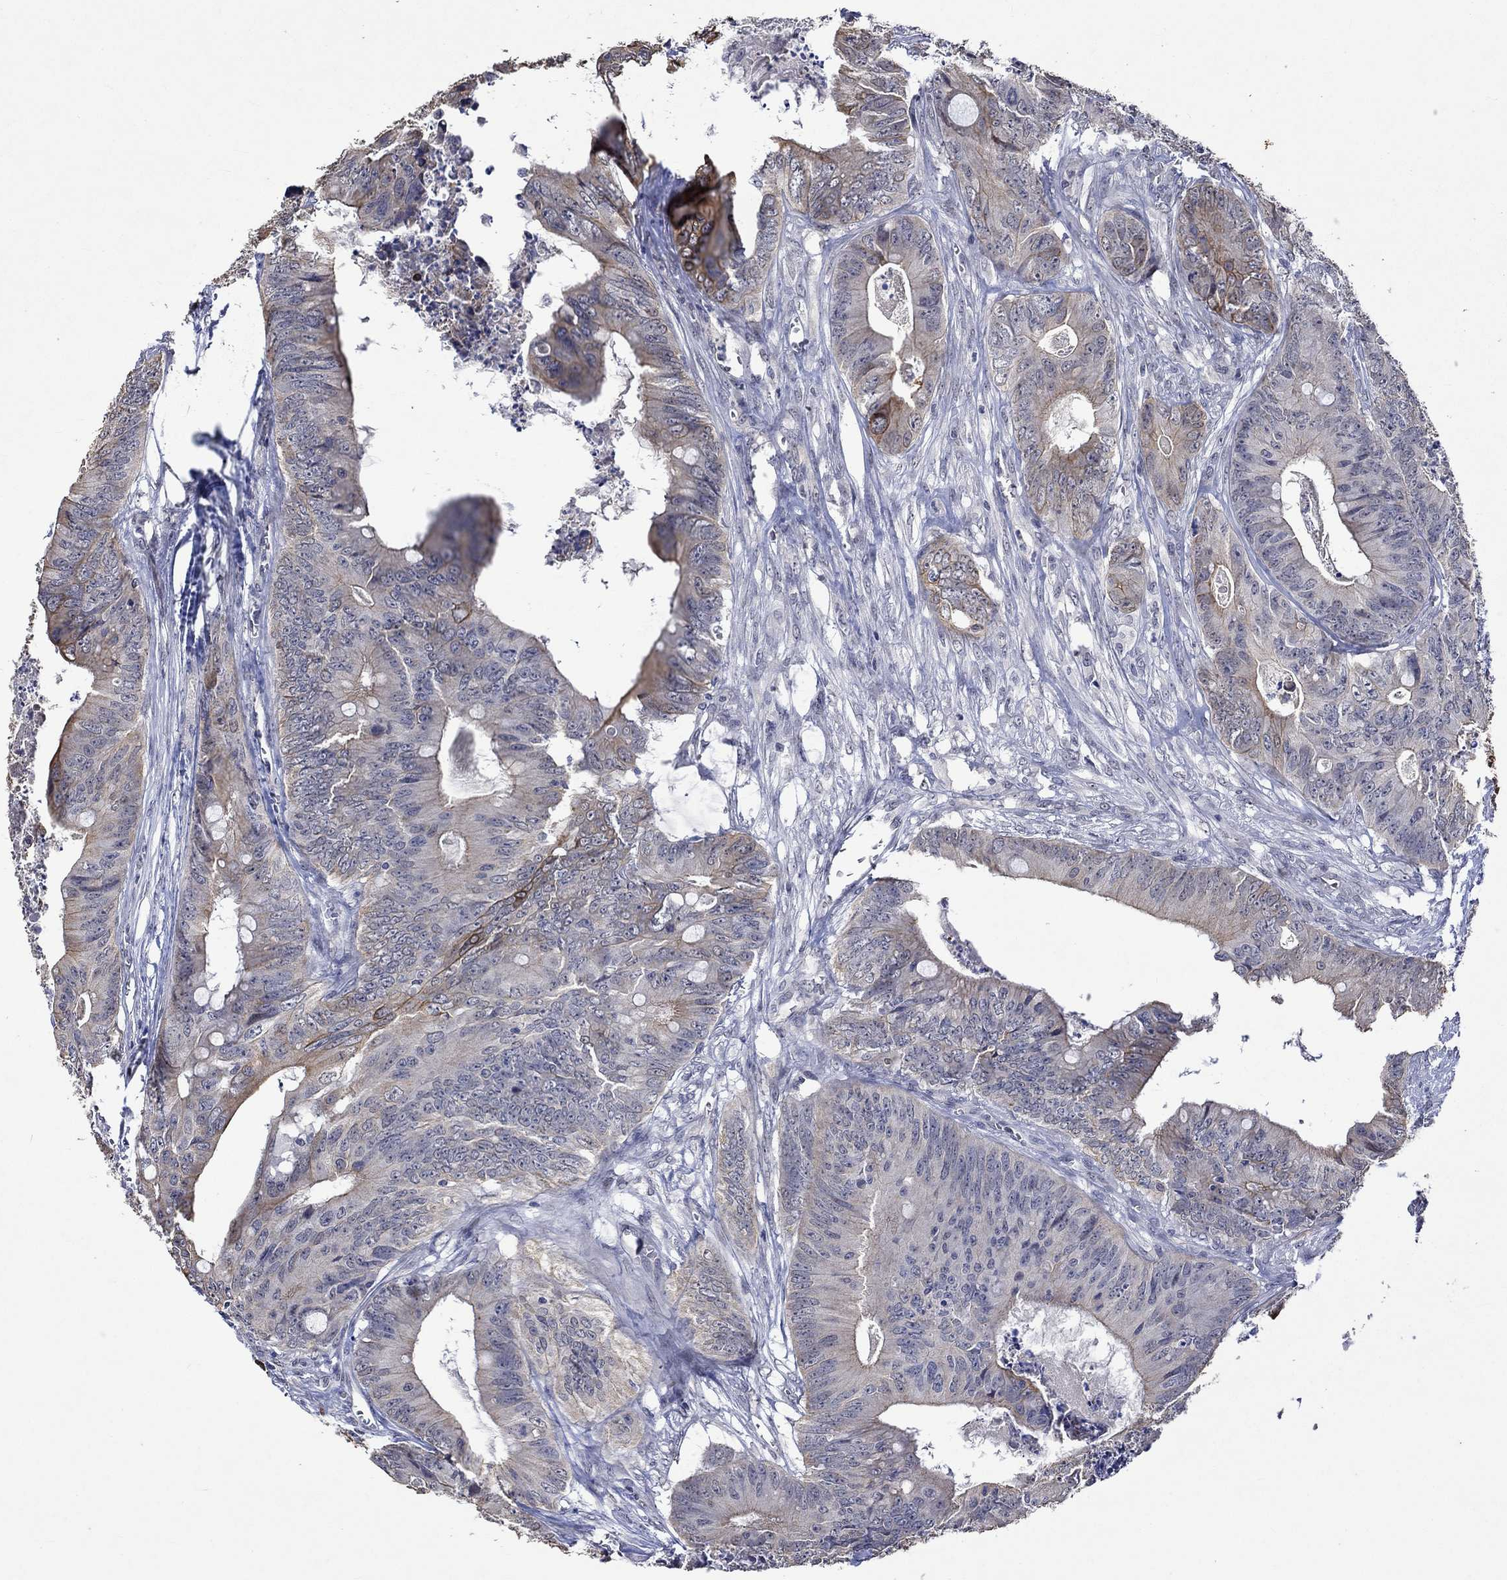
{"staining": {"intensity": "moderate", "quantity": "<25%", "location": "cytoplasmic/membranous"}, "tissue": "colorectal cancer", "cell_type": "Tumor cells", "image_type": "cancer", "snomed": [{"axis": "morphology", "description": "Adenocarcinoma, NOS"}, {"axis": "topography", "description": "Colon"}], "caption": "Protein expression analysis of colorectal adenocarcinoma displays moderate cytoplasmic/membranous positivity in approximately <25% of tumor cells.", "gene": "DDX3Y", "patient": {"sex": "male", "age": 84}}